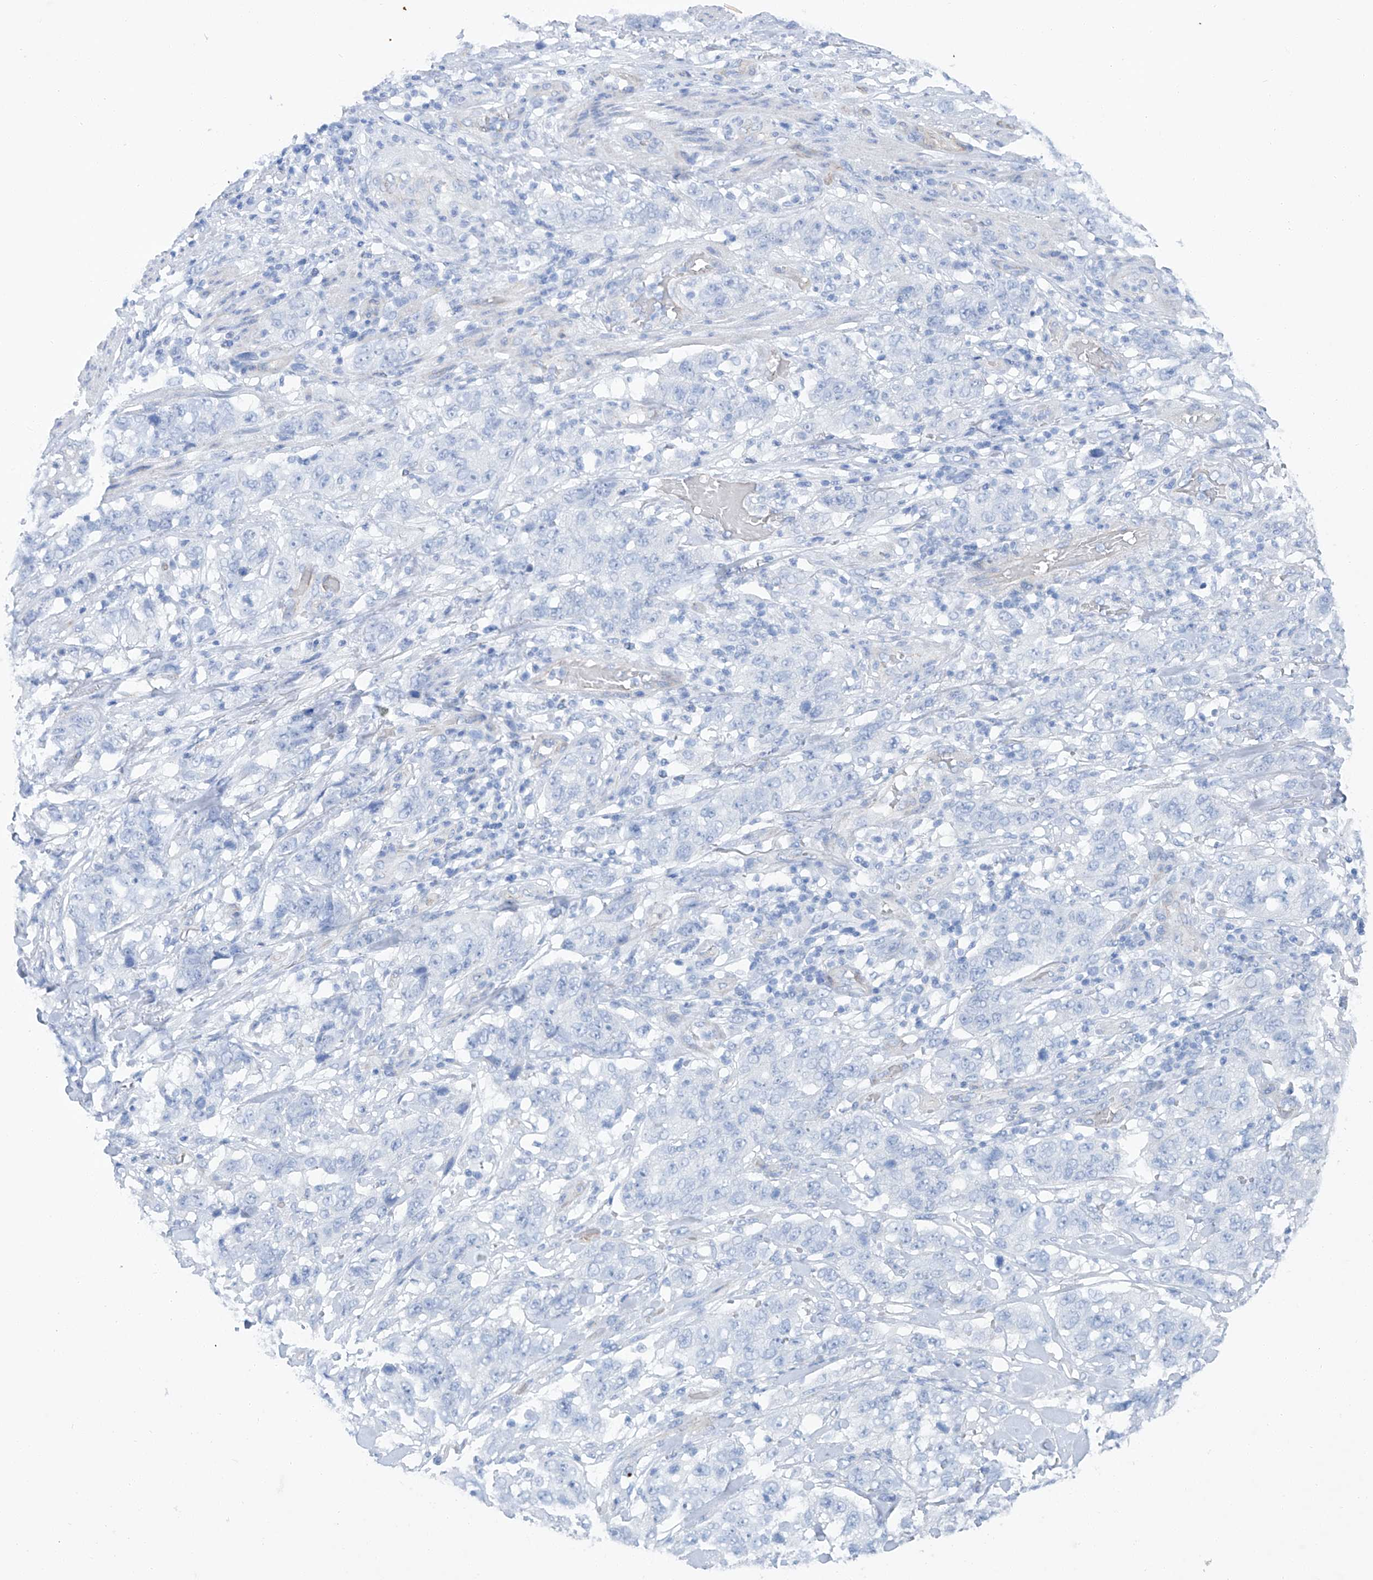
{"staining": {"intensity": "negative", "quantity": "none", "location": "none"}, "tissue": "stomach cancer", "cell_type": "Tumor cells", "image_type": "cancer", "snomed": [{"axis": "morphology", "description": "Adenocarcinoma, NOS"}, {"axis": "topography", "description": "Stomach"}], "caption": "This is a image of IHC staining of adenocarcinoma (stomach), which shows no expression in tumor cells.", "gene": "MAGI1", "patient": {"sex": "male", "age": 48}}